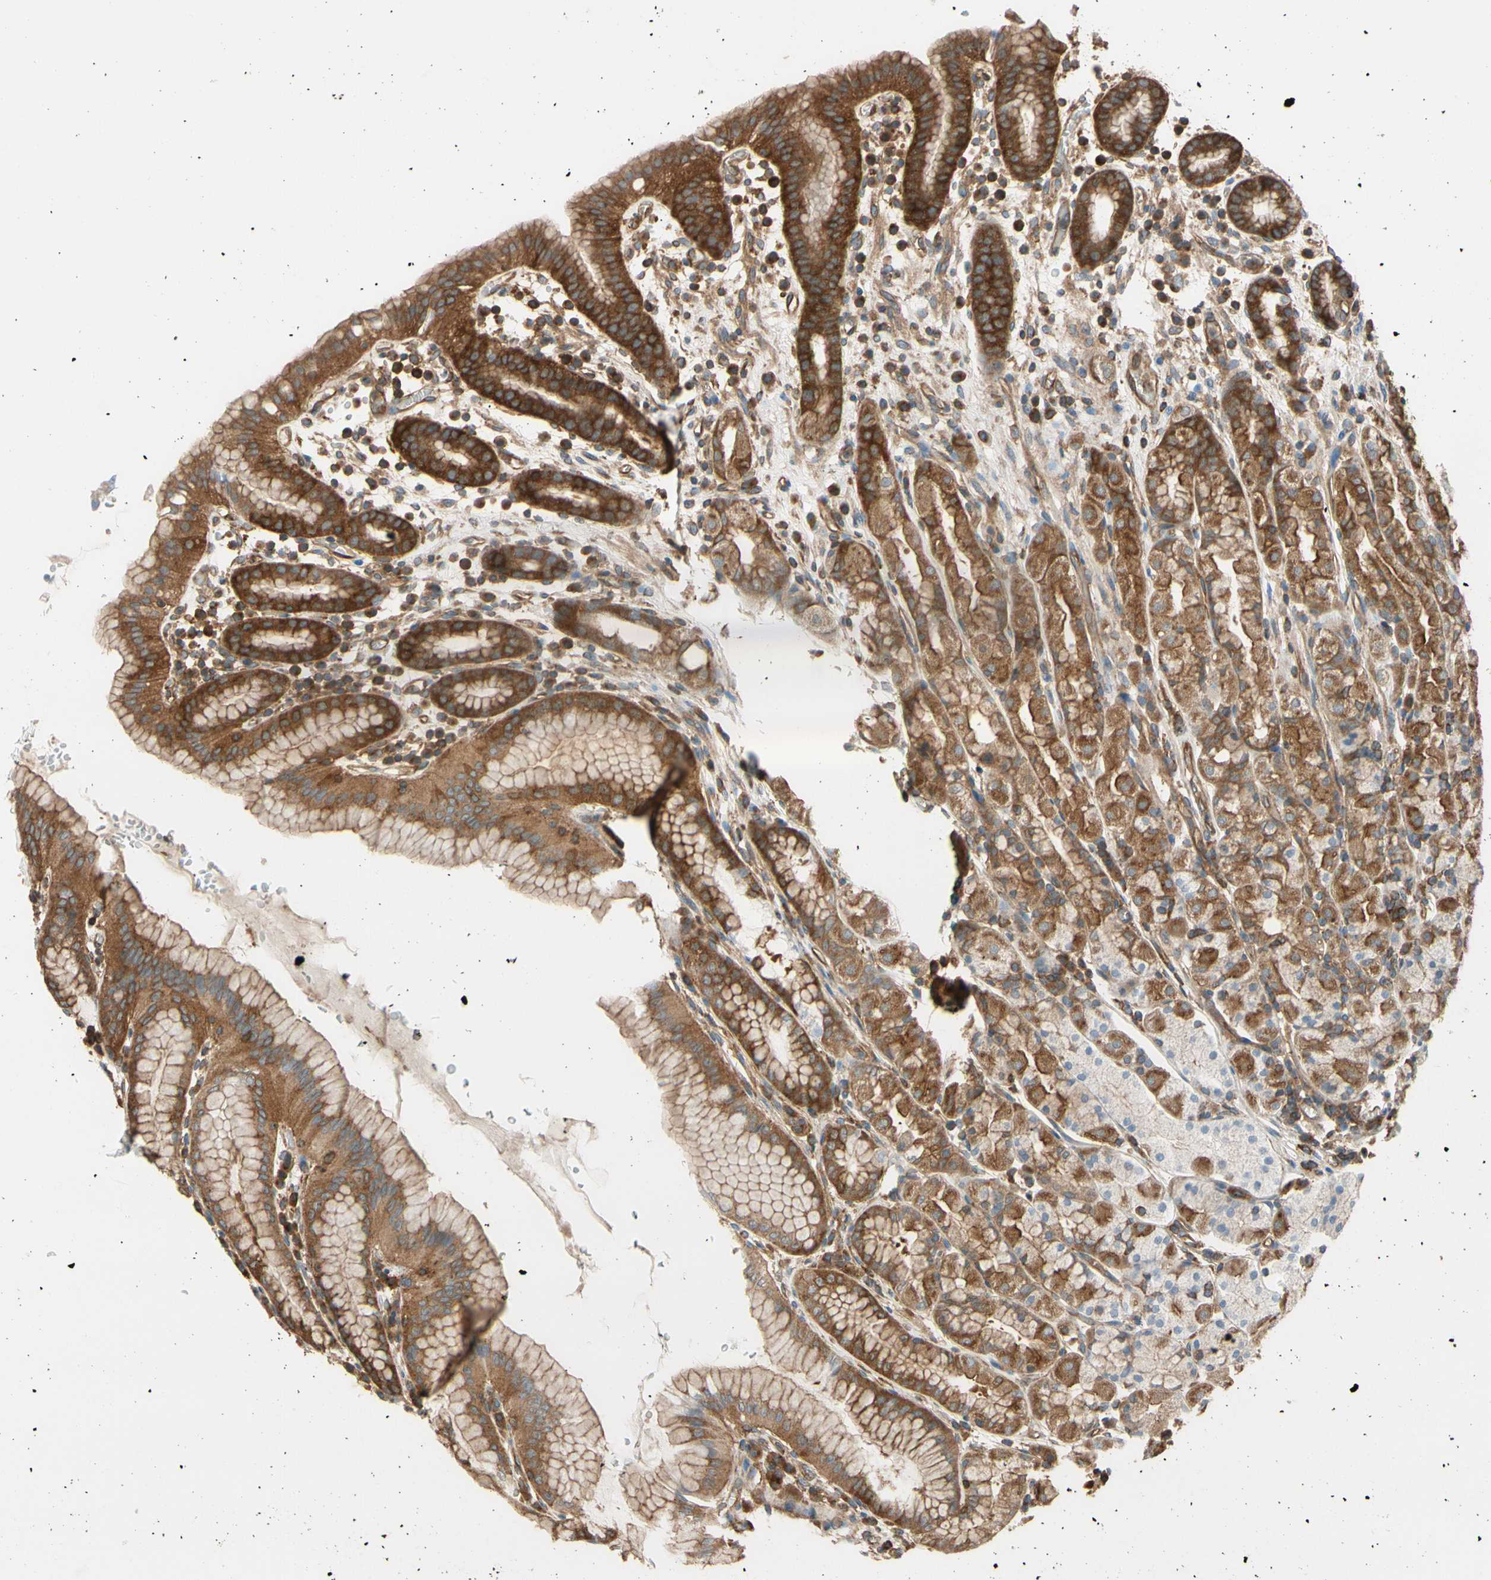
{"staining": {"intensity": "moderate", "quantity": "25%-75%", "location": "cytoplasmic/membranous"}, "tissue": "stomach", "cell_type": "Glandular cells", "image_type": "normal", "snomed": [{"axis": "morphology", "description": "Normal tissue, NOS"}, {"axis": "topography", "description": "Stomach, upper"}], "caption": "Benign stomach reveals moderate cytoplasmic/membranous positivity in about 25%-75% of glandular cells, visualized by immunohistochemistry. Nuclei are stained in blue.", "gene": "EPS15", "patient": {"sex": "male", "age": 68}}